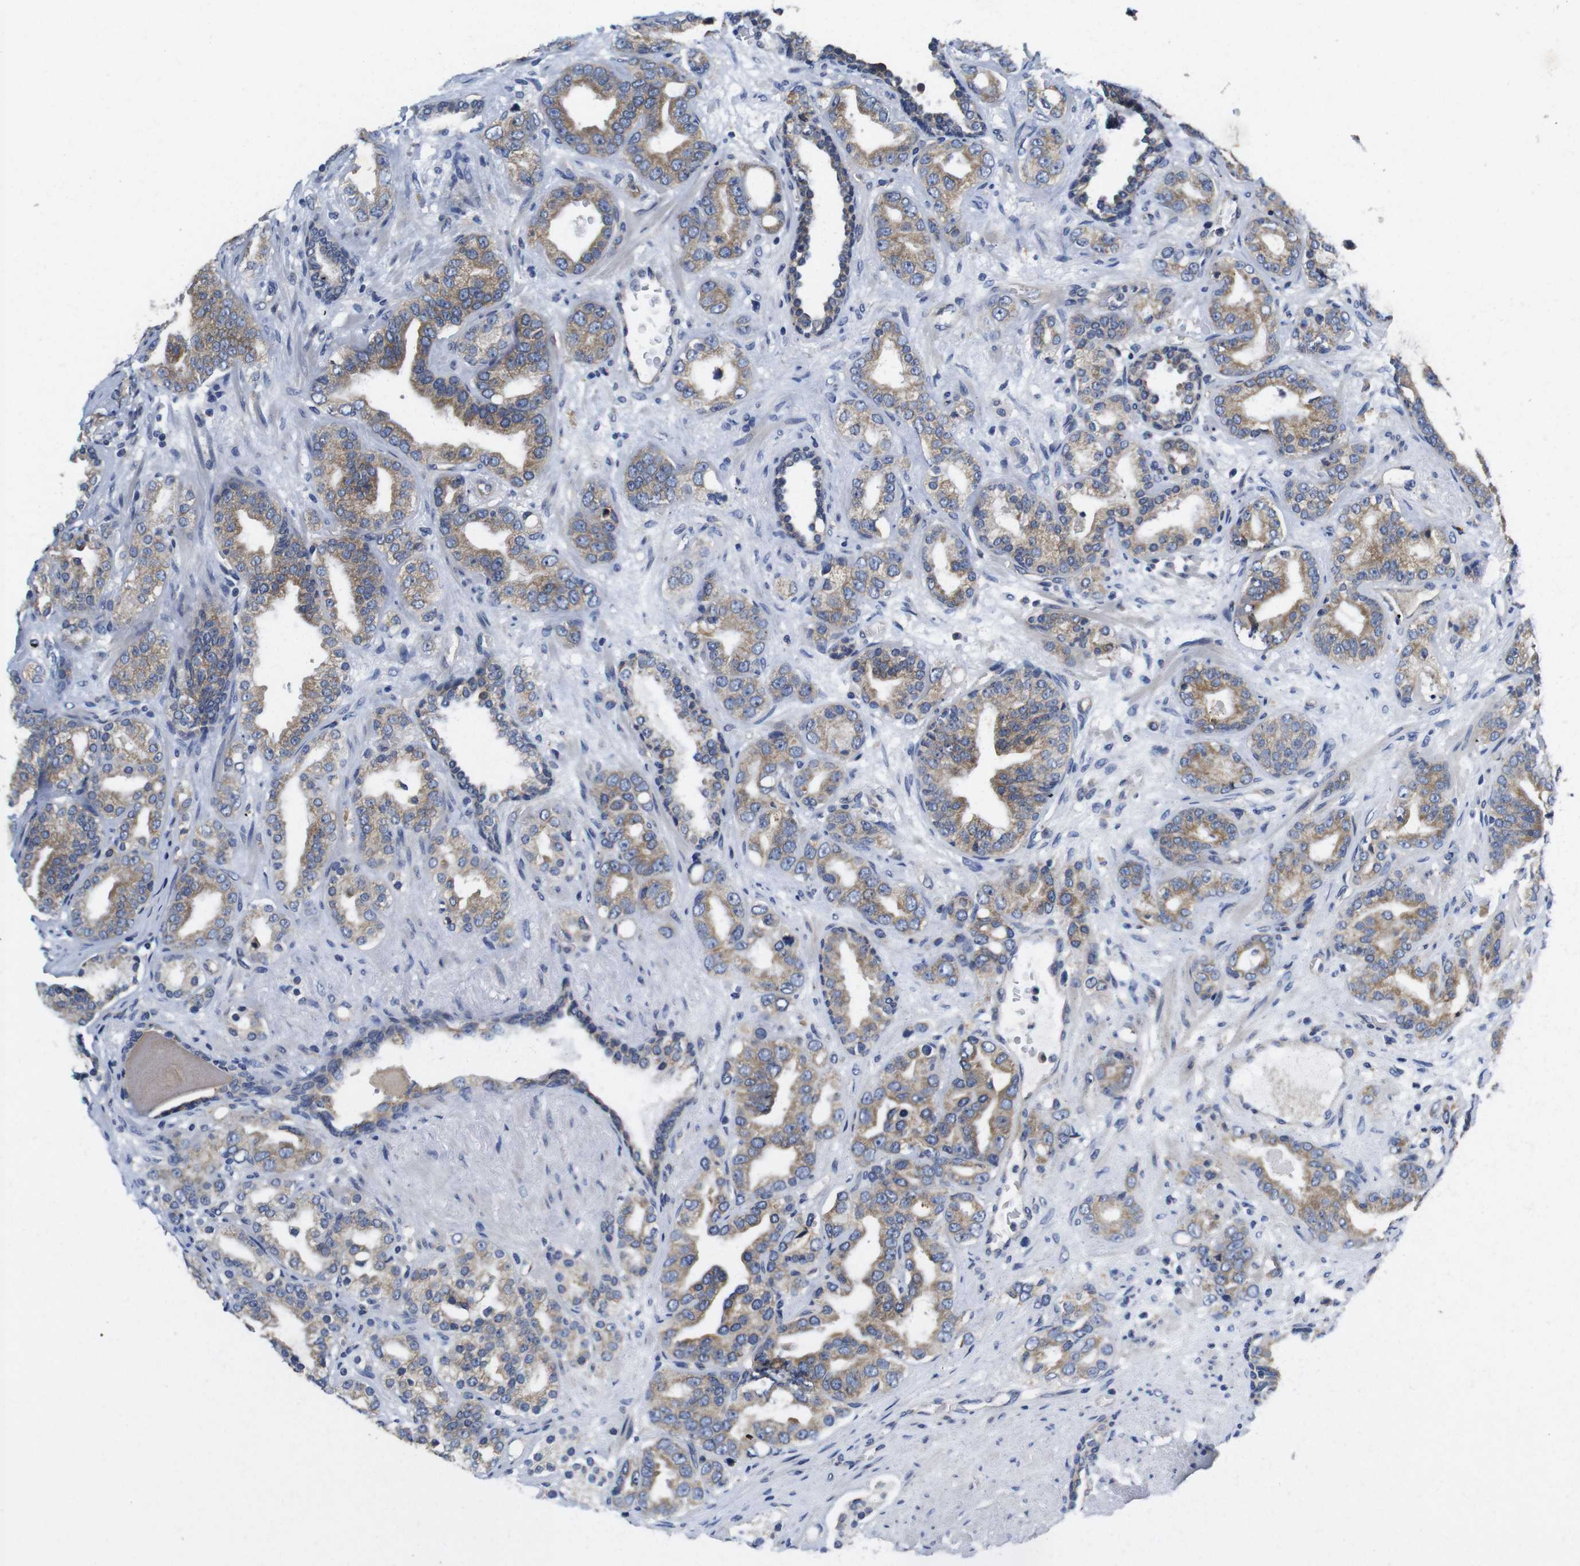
{"staining": {"intensity": "moderate", "quantity": ">75%", "location": "cytoplasmic/membranous"}, "tissue": "prostate cancer", "cell_type": "Tumor cells", "image_type": "cancer", "snomed": [{"axis": "morphology", "description": "Adenocarcinoma, Low grade"}, {"axis": "topography", "description": "Prostate"}], "caption": "Tumor cells reveal moderate cytoplasmic/membranous staining in approximately >75% of cells in prostate cancer (adenocarcinoma (low-grade)).", "gene": "MARCHF7", "patient": {"sex": "male", "age": 63}}